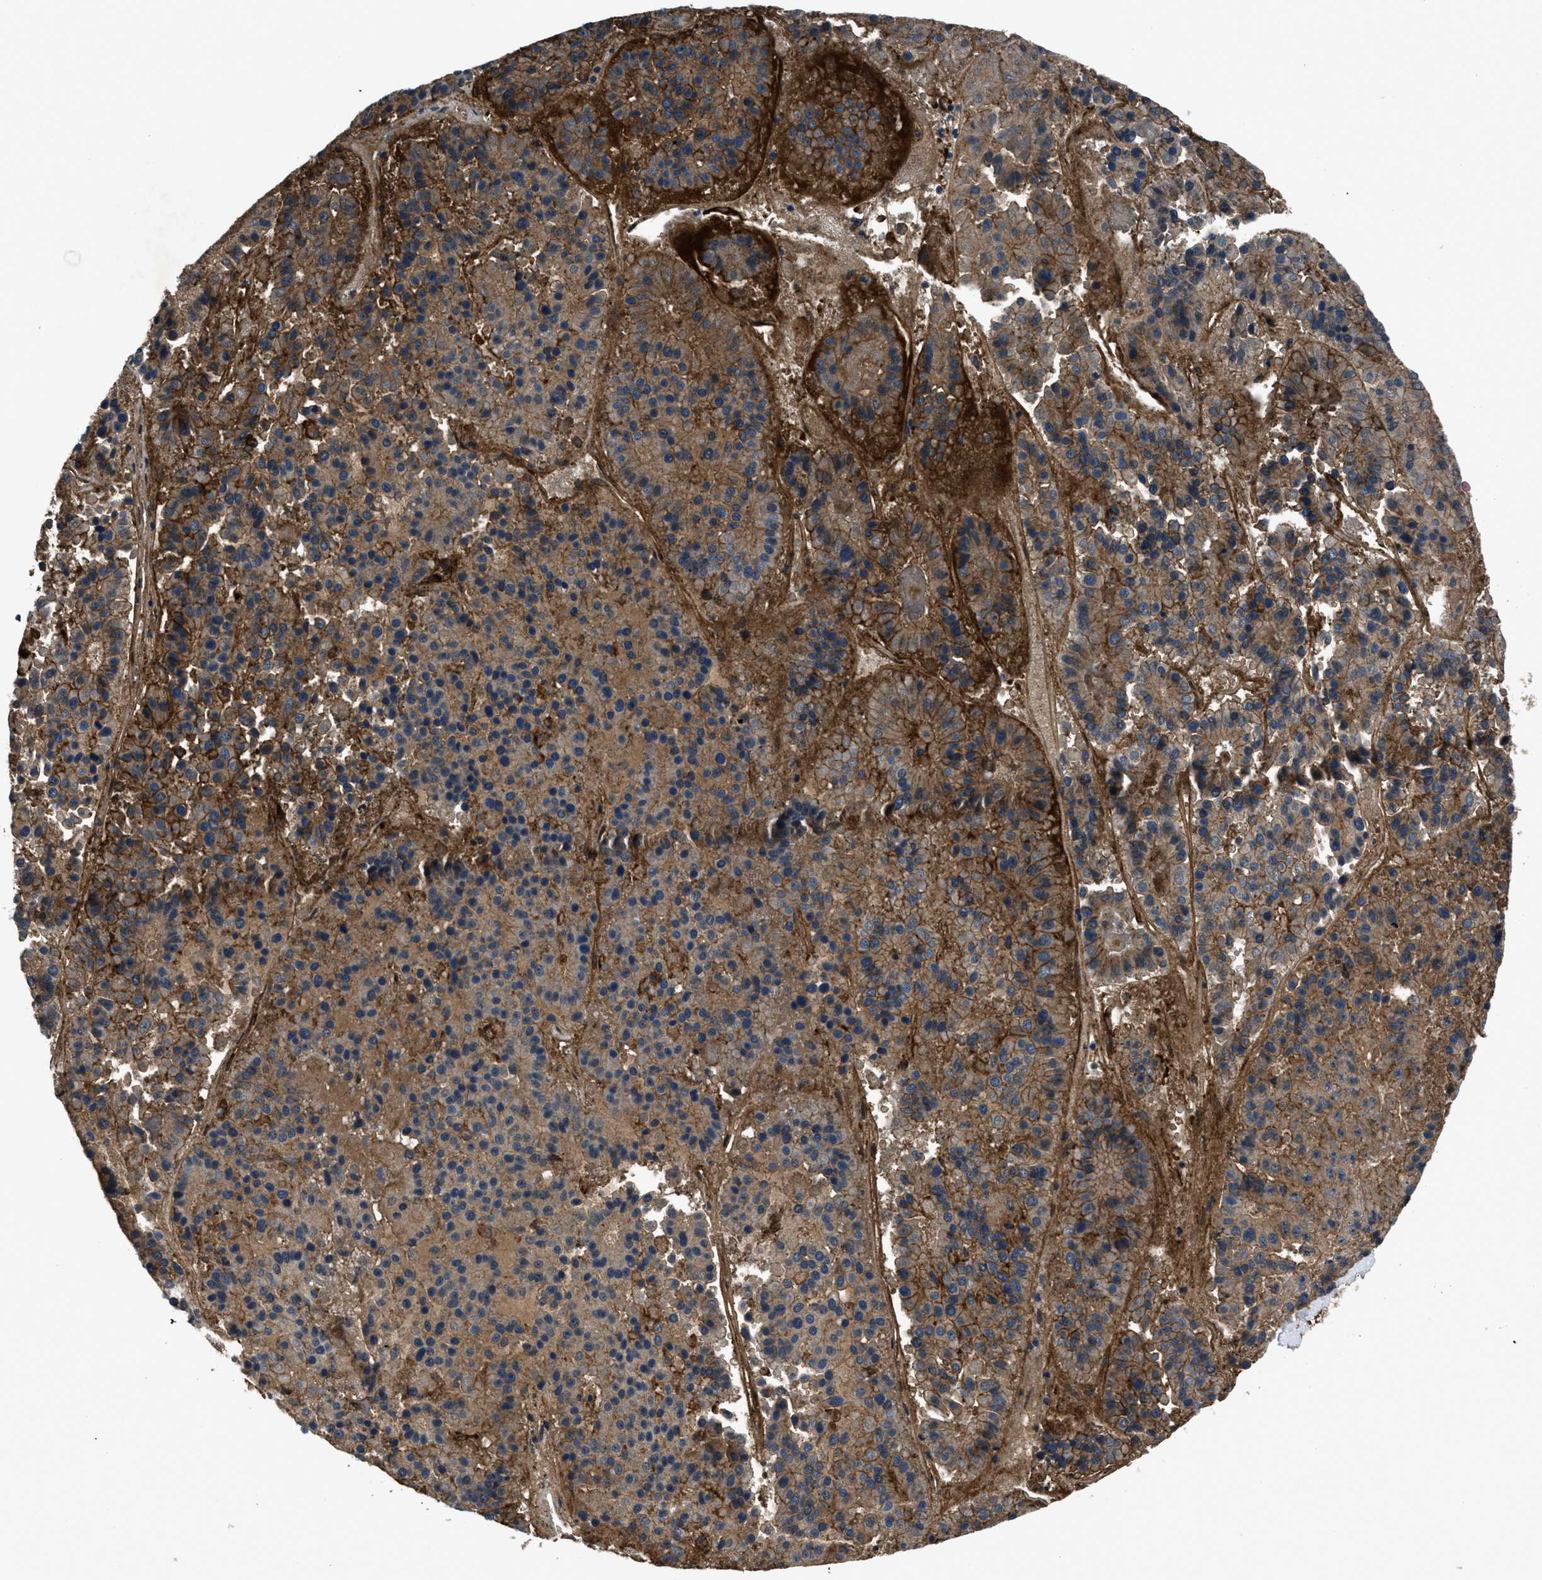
{"staining": {"intensity": "moderate", "quantity": ">75%", "location": "cytoplasmic/membranous"}, "tissue": "pancreatic cancer", "cell_type": "Tumor cells", "image_type": "cancer", "snomed": [{"axis": "morphology", "description": "Adenocarcinoma, NOS"}, {"axis": "topography", "description": "Pancreas"}], "caption": "Immunohistochemical staining of pancreatic cancer (adenocarcinoma) displays moderate cytoplasmic/membranous protein expression in approximately >75% of tumor cells.", "gene": "CD276", "patient": {"sex": "male", "age": 50}}